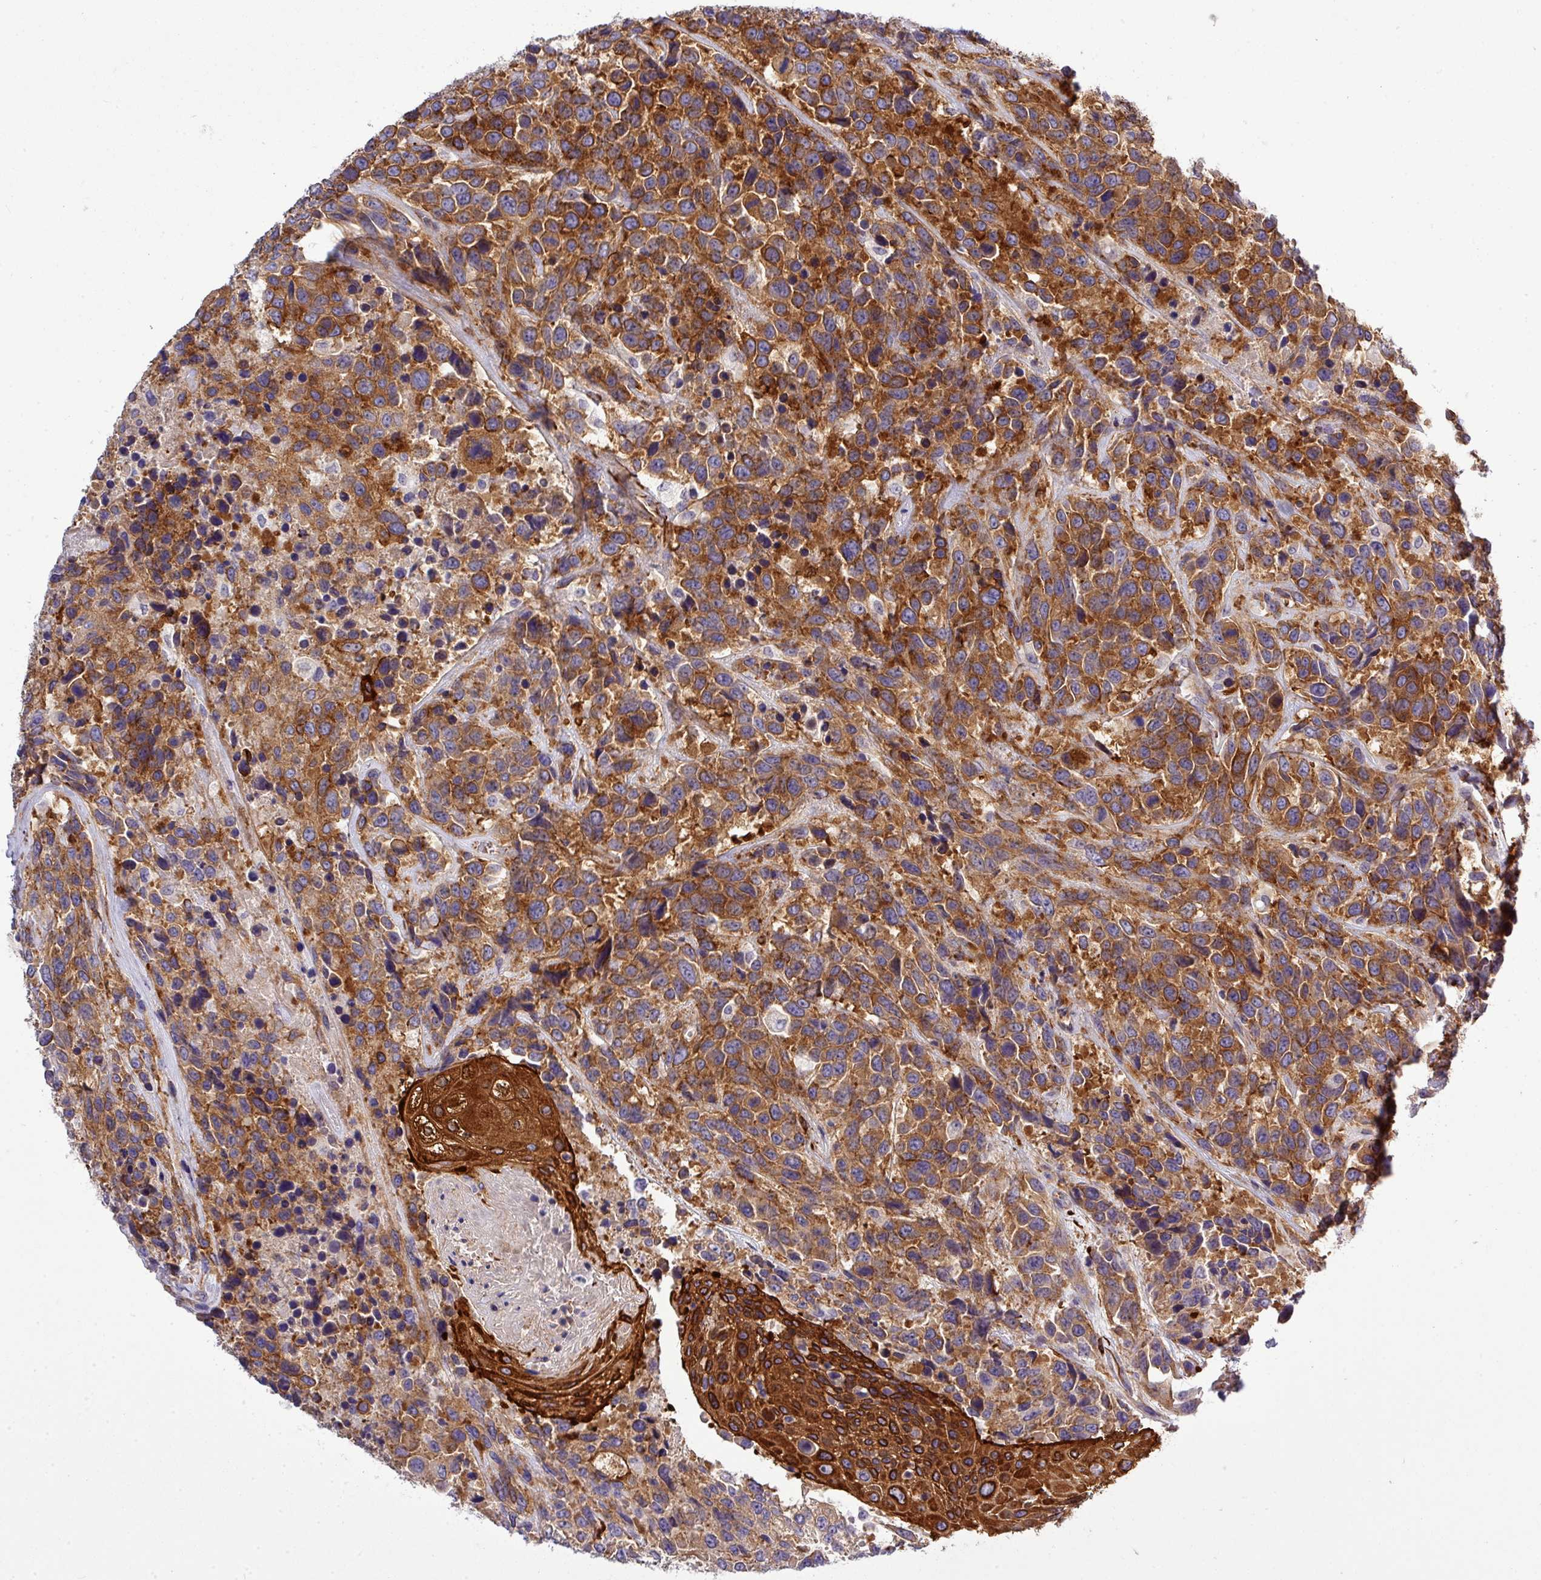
{"staining": {"intensity": "strong", "quantity": ">75%", "location": "cytoplasmic/membranous"}, "tissue": "urothelial cancer", "cell_type": "Tumor cells", "image_type": "cancer", "snomed": [{"axis": "morphology", "description": "Urothelial carcinoma, High grade"}, {"axis": "topography", "description": "Urinary bladder"}], "caption": "Immunohistochemistry histopathology image of neoplastic tissue: human urothelial cancer stained using IHC displays high levels of strong protein expression localized specifically in the cytoplasmic/membranous of tumor cells, appearing as a cytoplasmic/membranous brown color.", "gene": "PARD6A", "patient": {"sex": "female", "age": 70}}